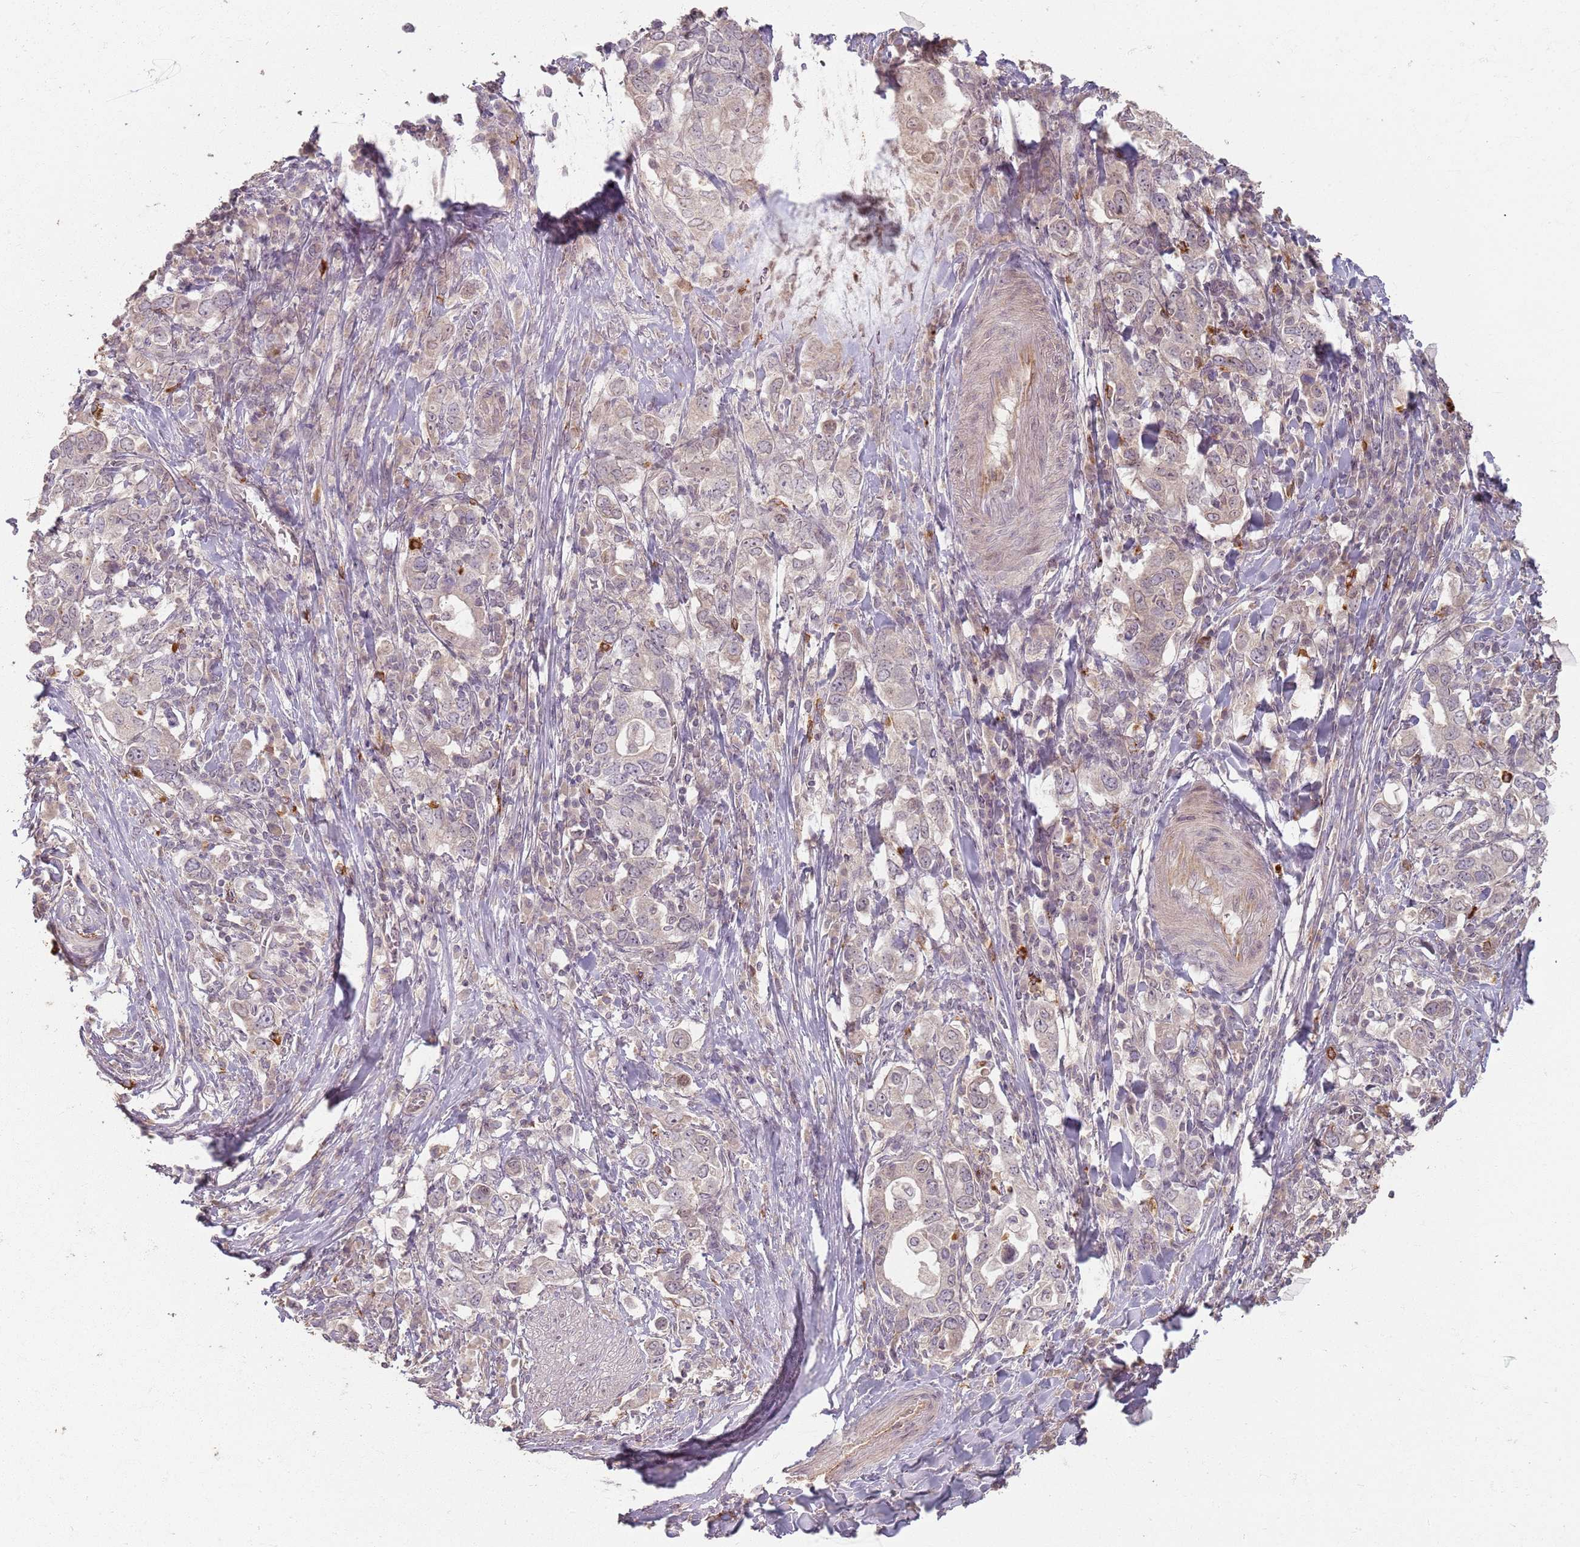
{"staining": {"intensity": "negative", "quantity": "none", "location": "none"}, "tissue": "stomach cancer", "cell_type": "Tumor cells", "image_type": "cancer", "snomed": [{"axis": "morphology", "description": "Adenocarcinoma, NOS"}, {"axis": "topography", "description": "Stomach, upper"}, {"axis": "topography", "description": "Stomach"}], "caption": "The immunohistochemistry (IHC) photomicrograph has no significant positivity in tumor cells of adenocarcinoma (stomach) tissue.", "gene": "CCDC168", "patient": {"sex": "male", "age": 62}}